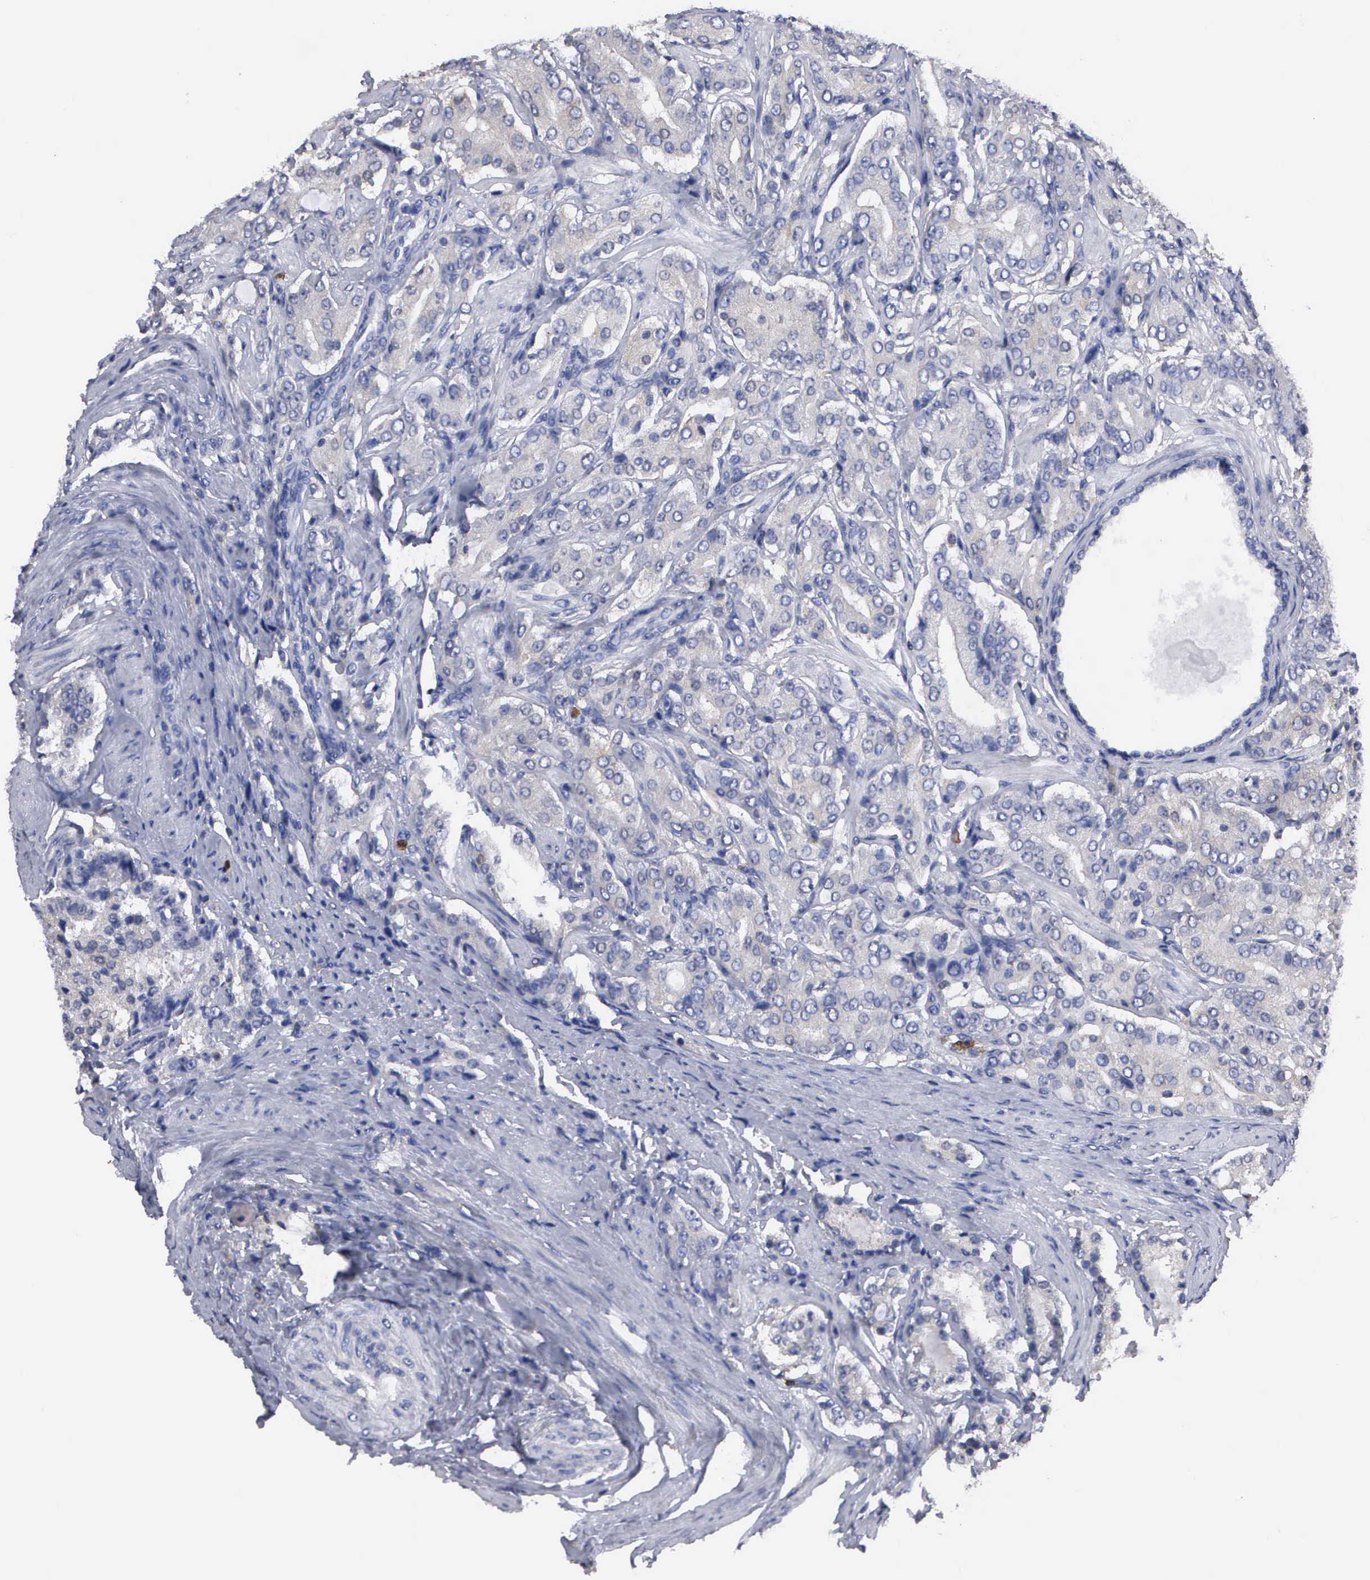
{"staining": {"intensity": "negative", "quantity": "none", "location": "none"}, "tissue": "prostate cancer", "cell_type": "Tumor cells", "image_type": "cancer", "snomed": [{"axis": "morphology", "description": "Adenocarcinoma, Medium grade"}, {"axis": "topography", "description": "Prostate"}], "caption": "Human prostate medium-grade adenocarcinoma stained for a protein using immunohistochemistry exhibits no staining in tumor cells.", "gene": "G6PD", "patient": {"sex": "male", "age": 72}}